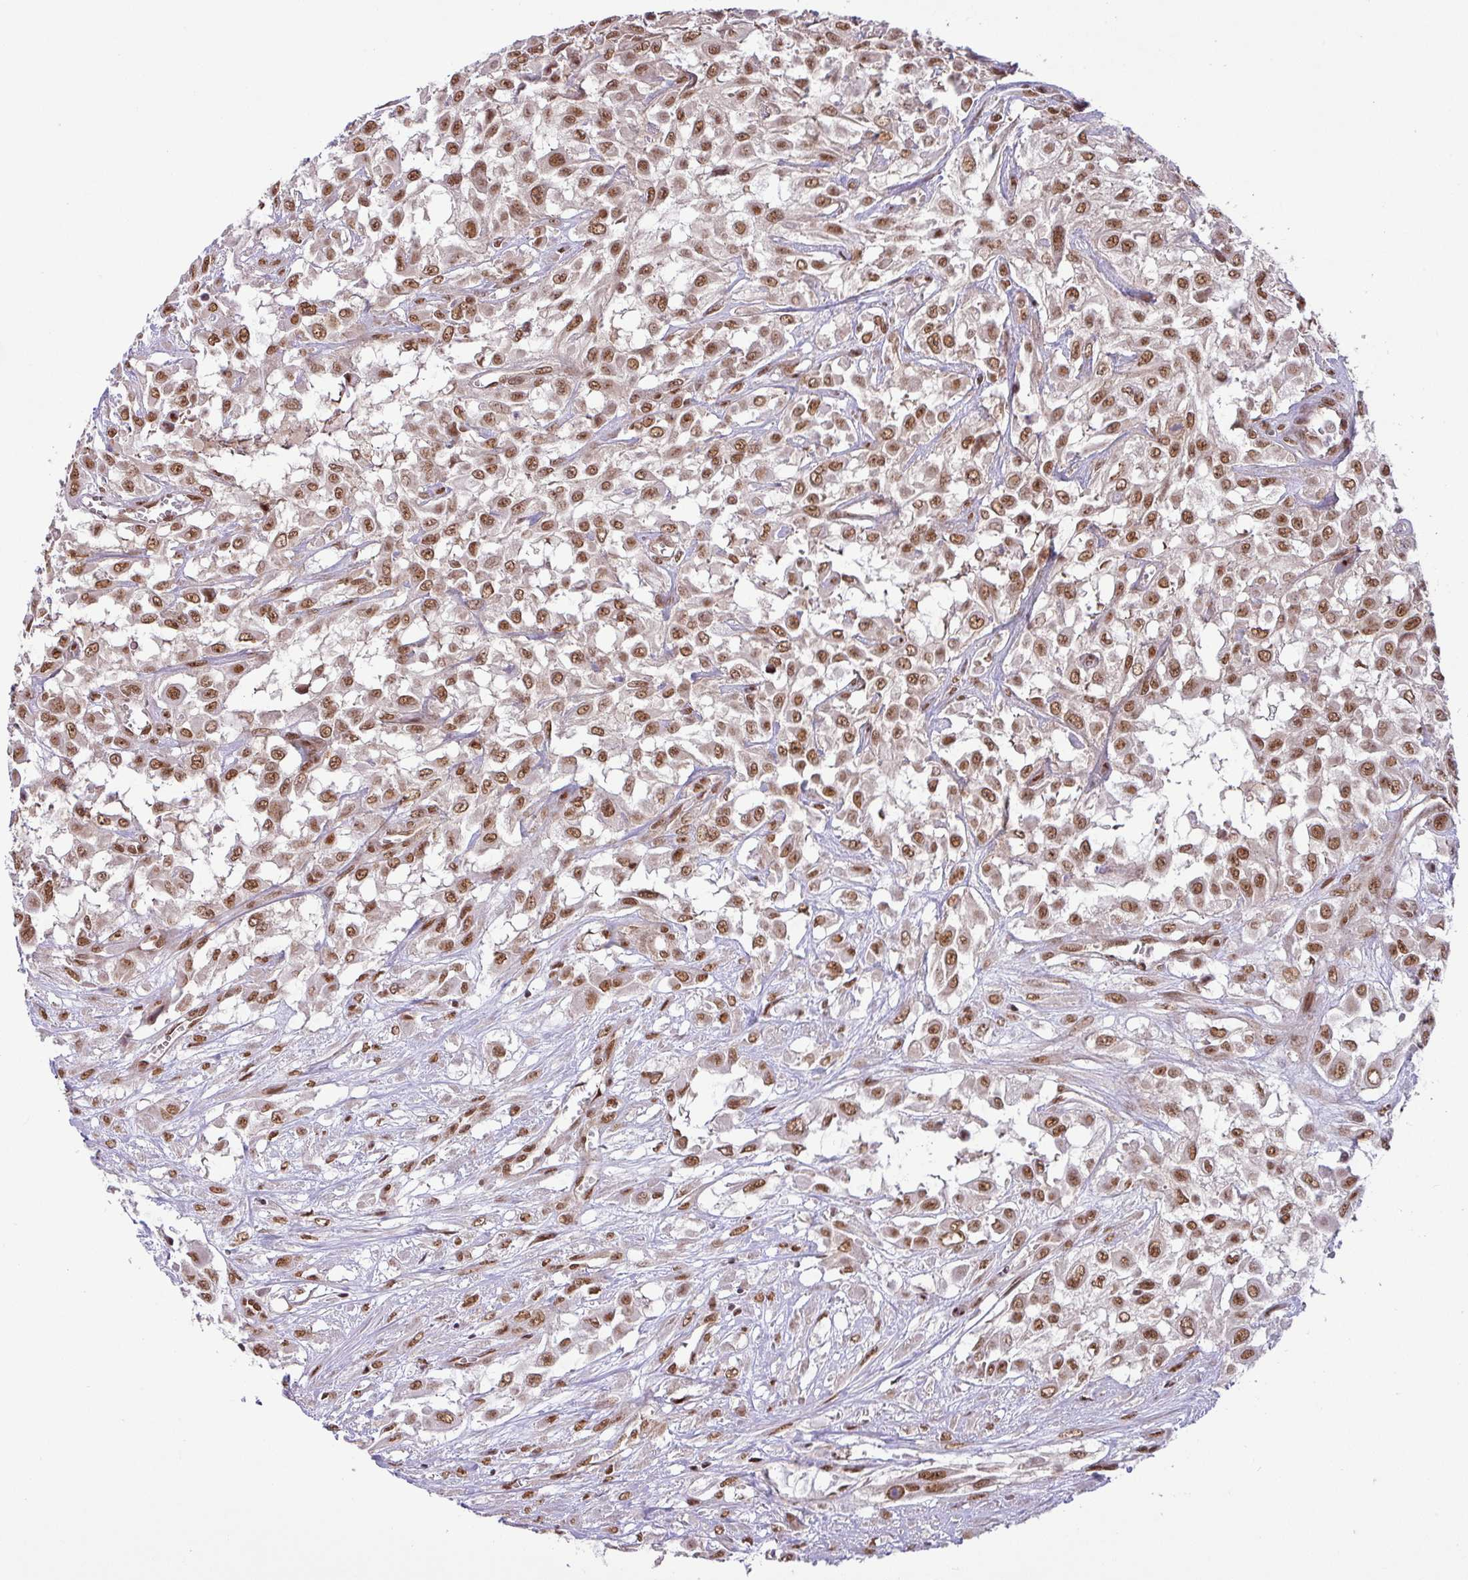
{"staining": {"intensity": "moderate", "quantity": ">75%", "location": "nuclear"}, "tissue": "urothelial cancer", "cell_type": "Tumor cells", "image_type": "cancer", "snomed": [{"axis": "morphology", "description": "Urothelial carcinoma, High grade"}, {"axis": "topography", "description": "Urinary bladder"}], "caption": "Brown immunohistochemical staining in urothelial cancer demonstrates moderate nuclear staining in about >75% of tumor cells.", "gene": "SRSF2", "patient": {"sex": "male", "age": 57}}